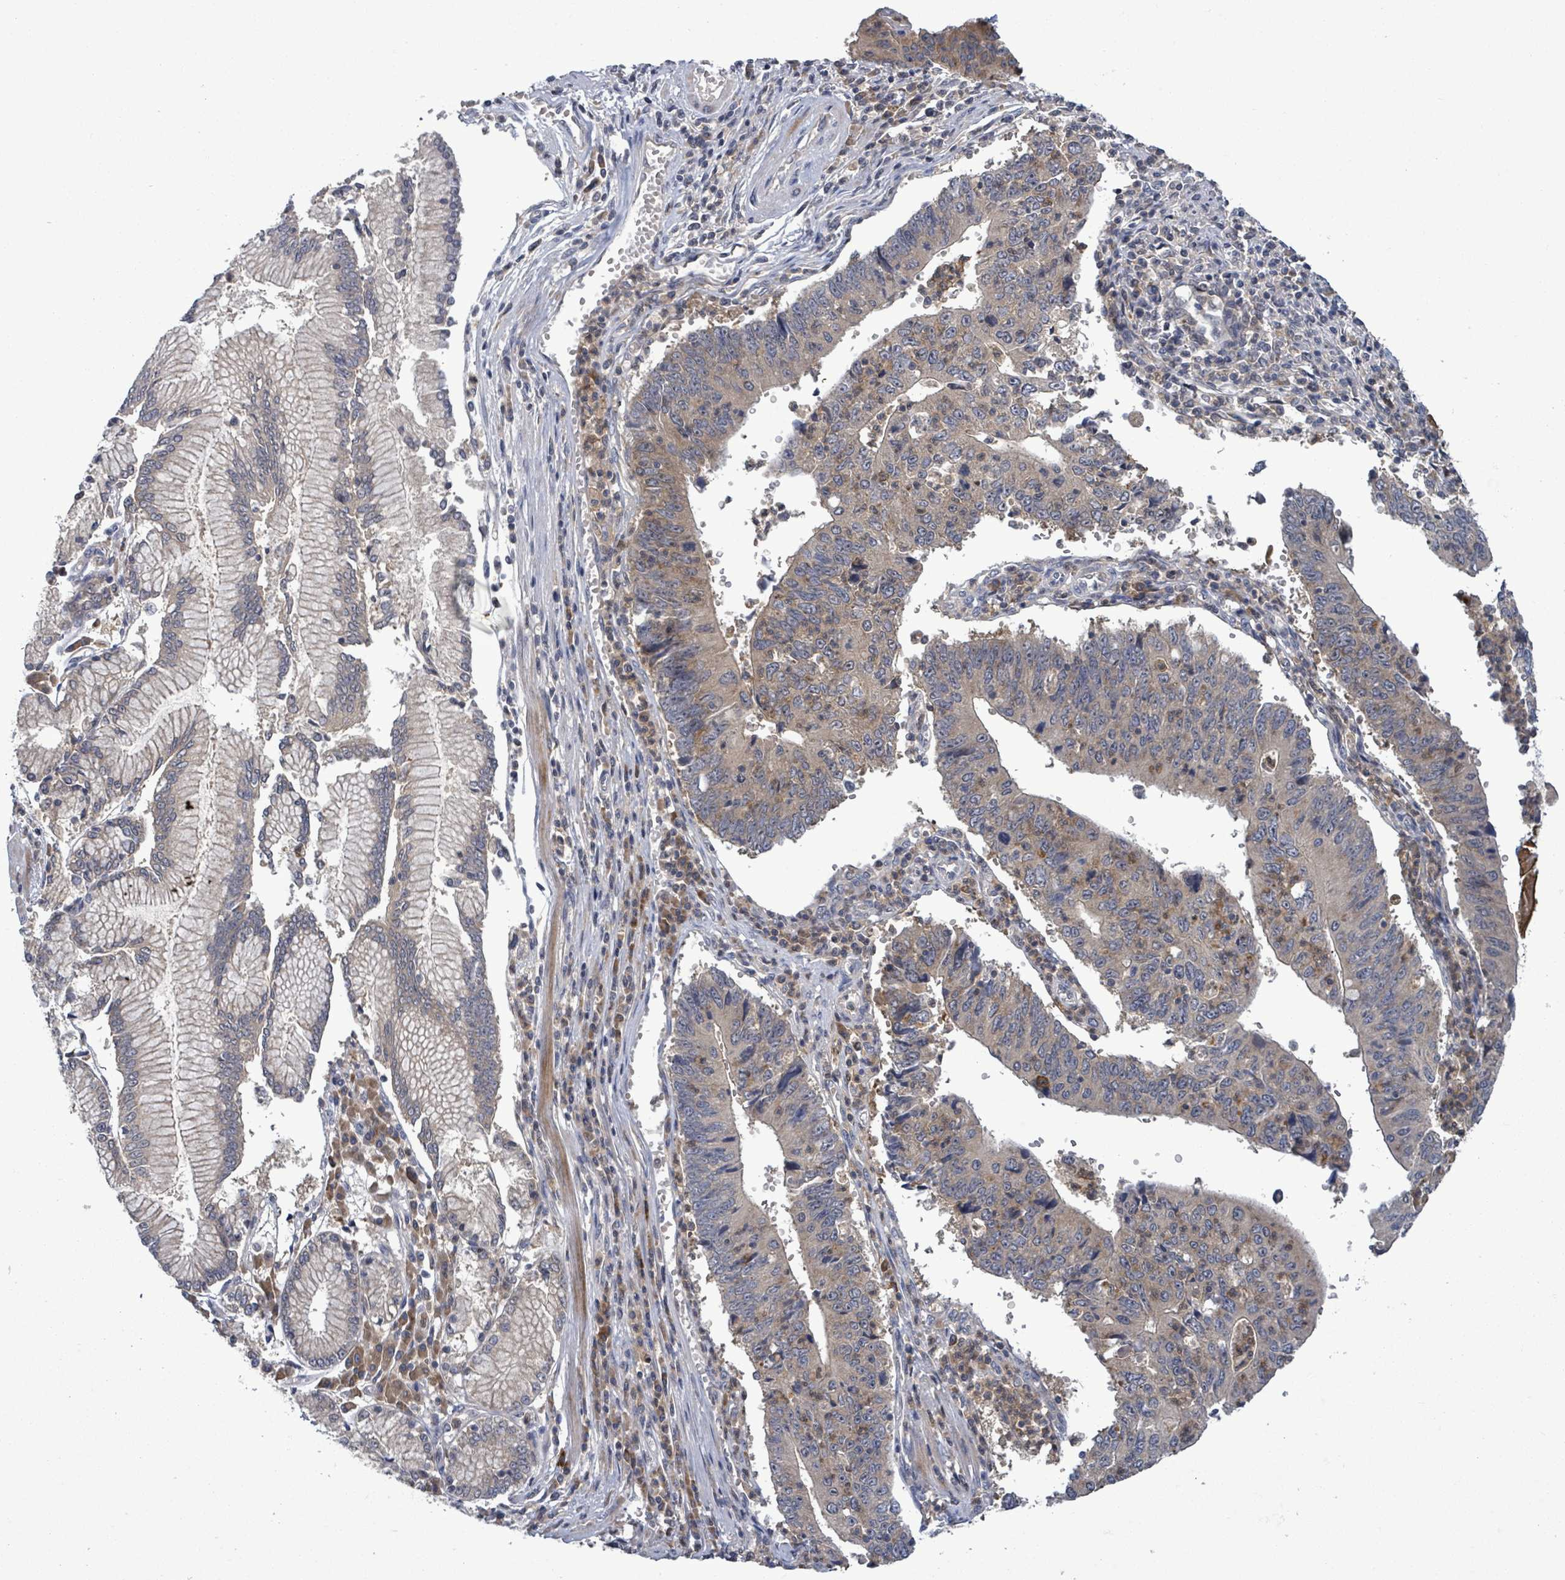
{"staining": {"intensity": "weak", "quantity": ">75%", "location": "cytoplasmic/membranous"}, "tissue": "stomach cancer", "cell_type": "Tumor cells", "image_type": "cancer", "snomed": [{"axis": "morphology", "description": "Adenocarcinoma, NOS"}, {"axis": "topography", "description": "Stomach"}], "caption": "Immunohistochemistry (IHC) image of neoplastic tissue: human adenocarcinoma (stomach) stained using IHC exhibits low levels of weak protein expression localized specifically in the cytoplasmic/membranous of tumor cells, appearing as a cytoplasmic/membranous brown color.", "gene": "SERPINE3", "patient": {"sex": "male", "age": 59}}